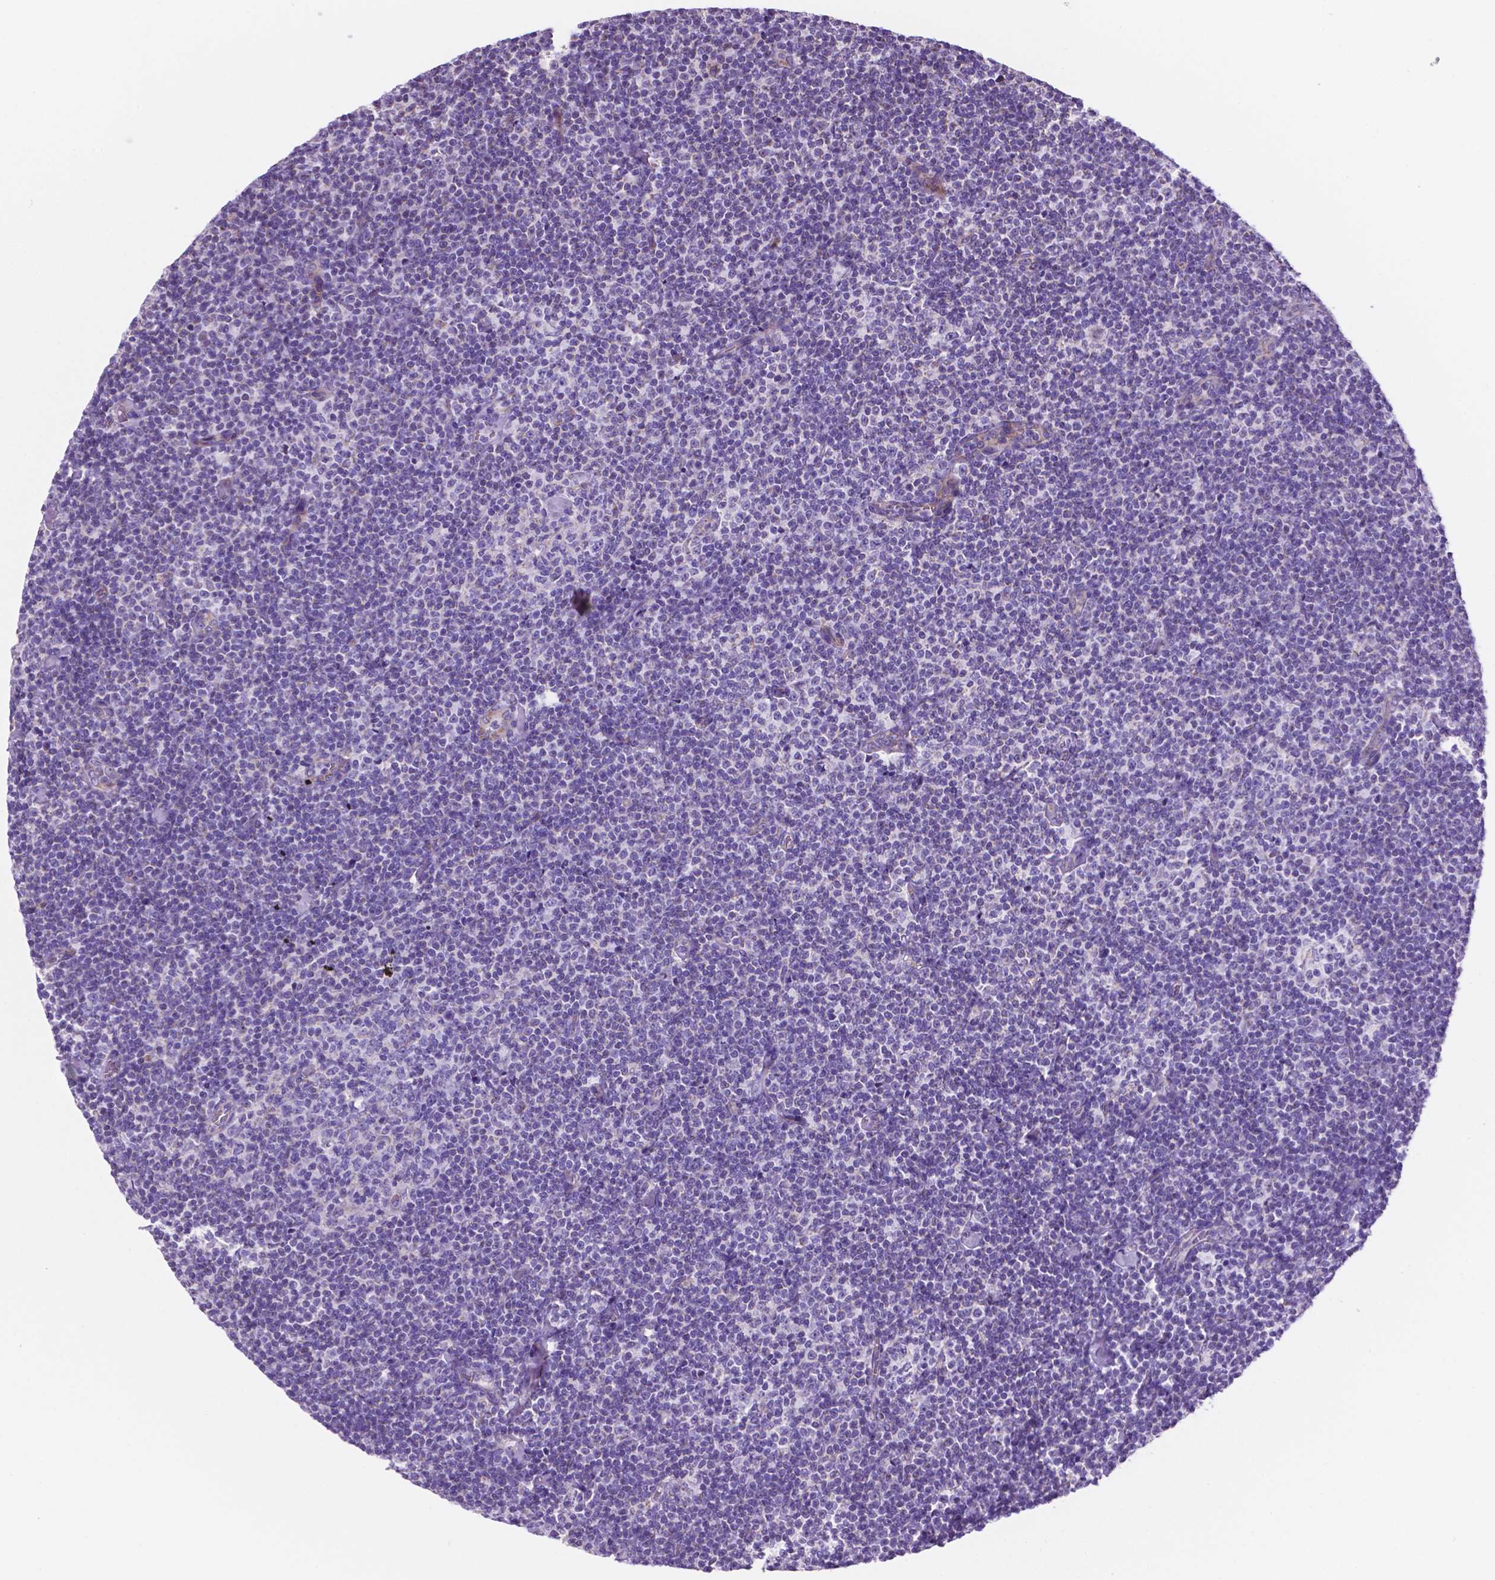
{"staining": {"intensity": "negative", "quantity": "none", "location": "none"}, "tissue": "lymphoma", "cell_type": "Tumor cells", "image_type": "cancer", "snomed": [{"axis": "morphology", "description": "Malignant lymphoma, non-Hodgkin's type, Low grade"}, {"axis": "topography", "description": "Lymph node"}], "caption": "Immunohistochemistry of human low-grade malignant lymphoma, non-Hodgkin's type exhibits no staining in tumor cells.", "gene": "TMEM121B", "patient": {"sex": "male", "age": 81}}